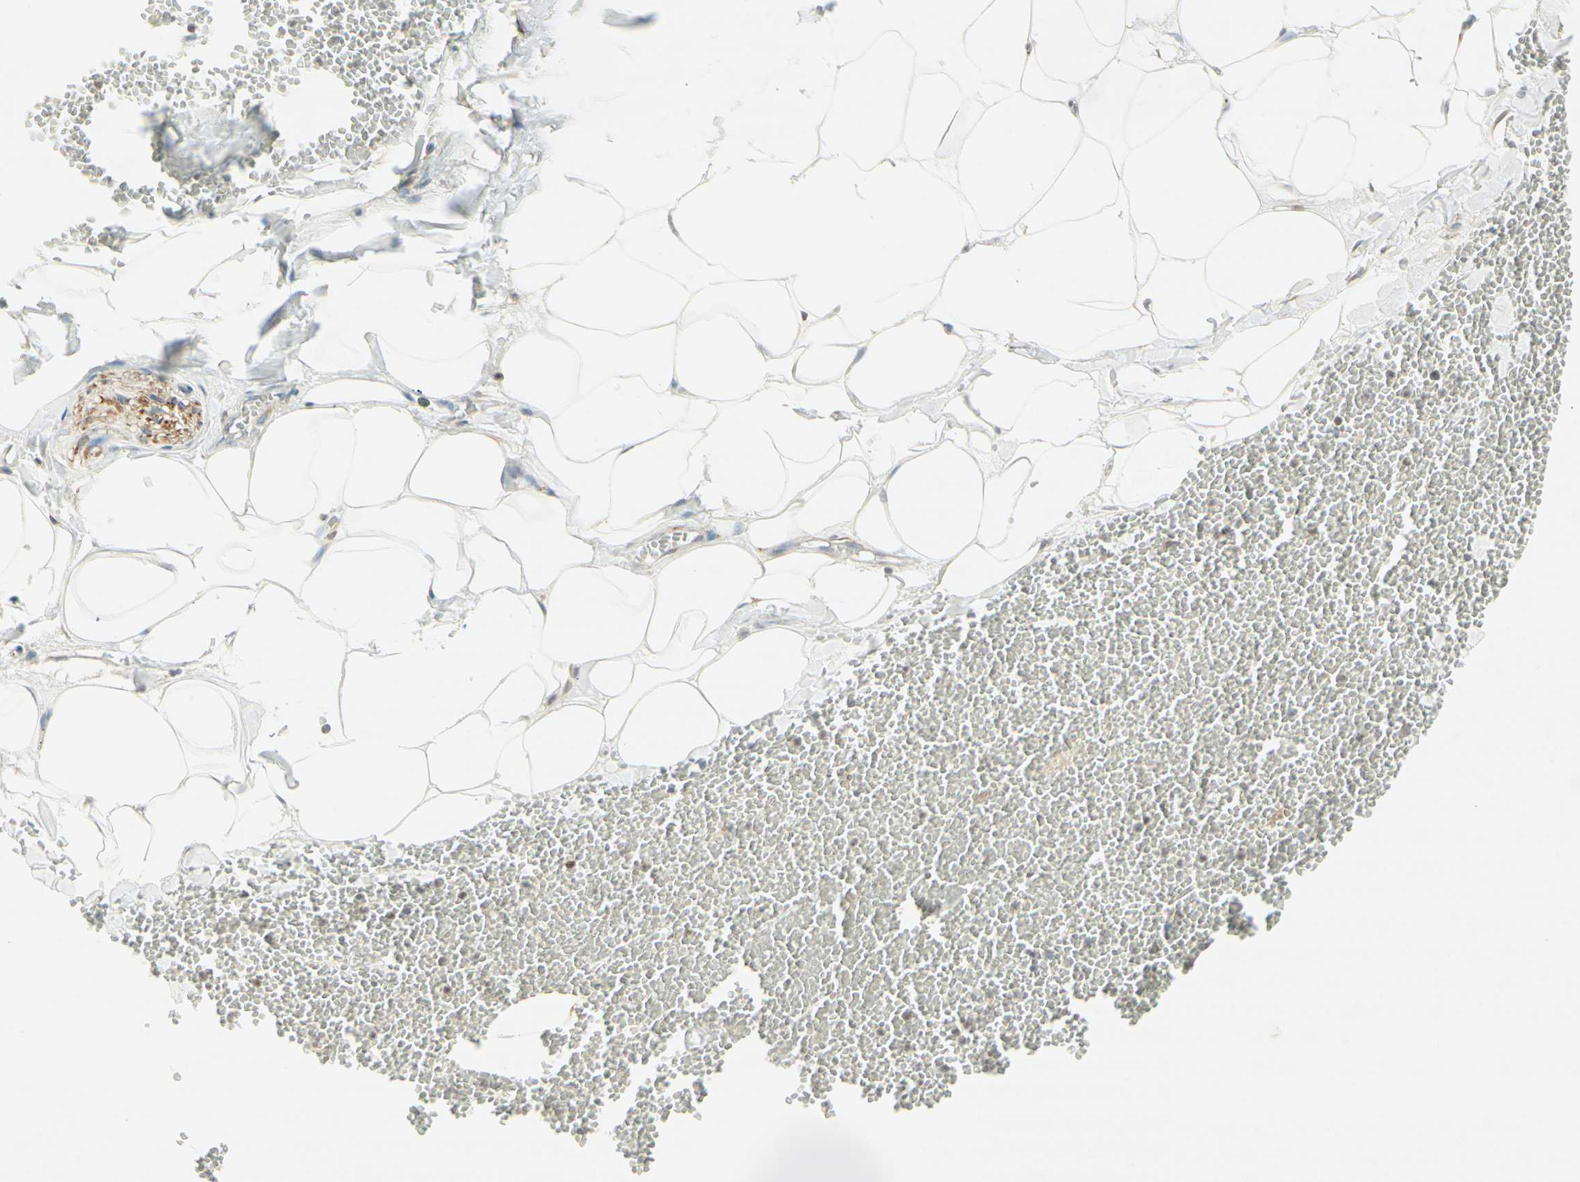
{"staining": {"intensity": "negative", "quantity": "none", "location": "none"}, "tissue": "adipose tissue", "cell_type": "Adipocytes", "image_type": "normal", "snomed": [{"axis": "morphology", "description": "Normal tissue, NOS"}, {"axis": "topography", "description": "Adipose tissue"}, {"axis": "topography", "description": "Peripheral nerve tissue"}], "caption": "IHC micrograph of normal human adipose tissue stained for a protein (brown), which reveals no expression in adipocytes. The staining was performed using DAB (3,3'-diaminobenzidine) to visualize the protein expression in brown, while the nuclei were stained in blue with hematoxylin (Magnification: 20x).", "gene": "MAP1B", "patient": {"sex": "male", "age": 52}}